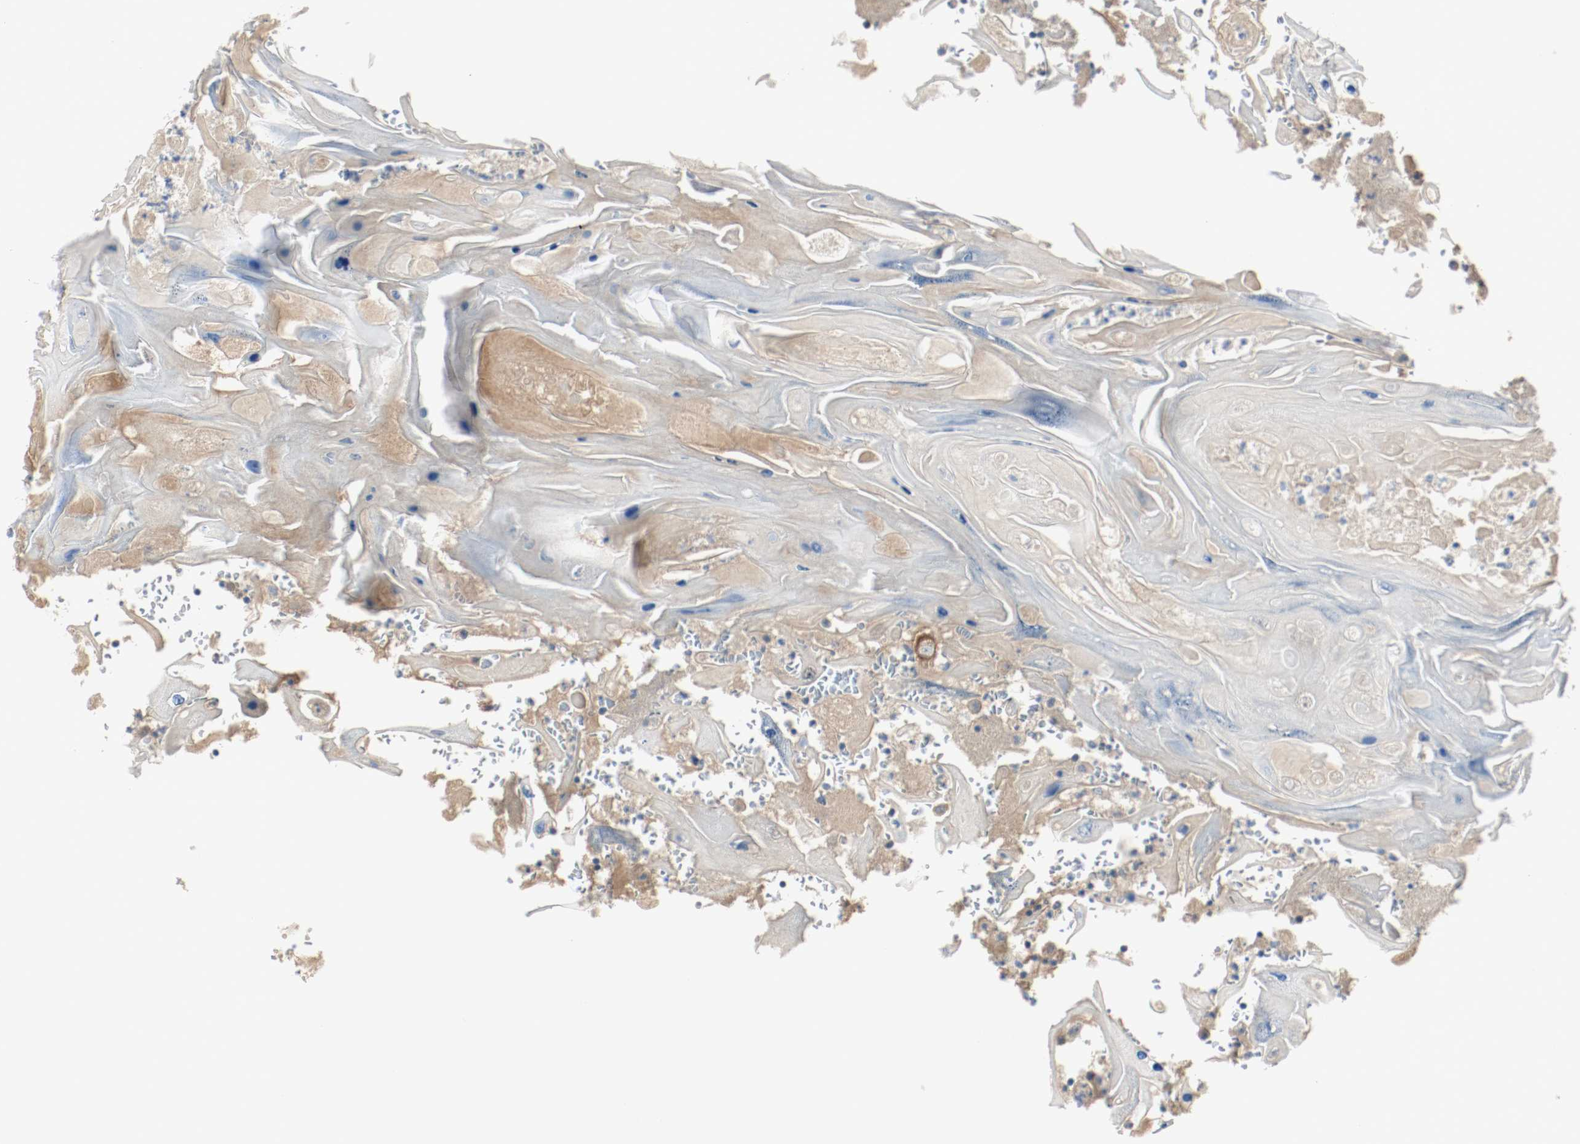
{"staining": {"intensity": "moderate", "quantity": "25%-75%", "location": "cytoplasmic/membranous"}, "tissue": "head and neck cancer", "cell_type": "Tumor cells", "image_type": "cancer", "snomed": [{"axis": "morphology", "description": "Squamous cell carcinoma, NOS"}, {"axis": "topography", "description": "Oral tissue"}, {"axis": "topography", "description": "Head-Neck"}], "caption": "The photomicrograph reveals a brown stain indicating the presence of a protein in the cytoplasmic/membranous of tumor cells in head and neck squamous cell carcinoma. (Stains: DAB in brown, nuclei in blue, Microscopy: brightfield microscopy at high magnification).", "gene": "MELTF", "patient": {"sex": "female", "age": 76}}